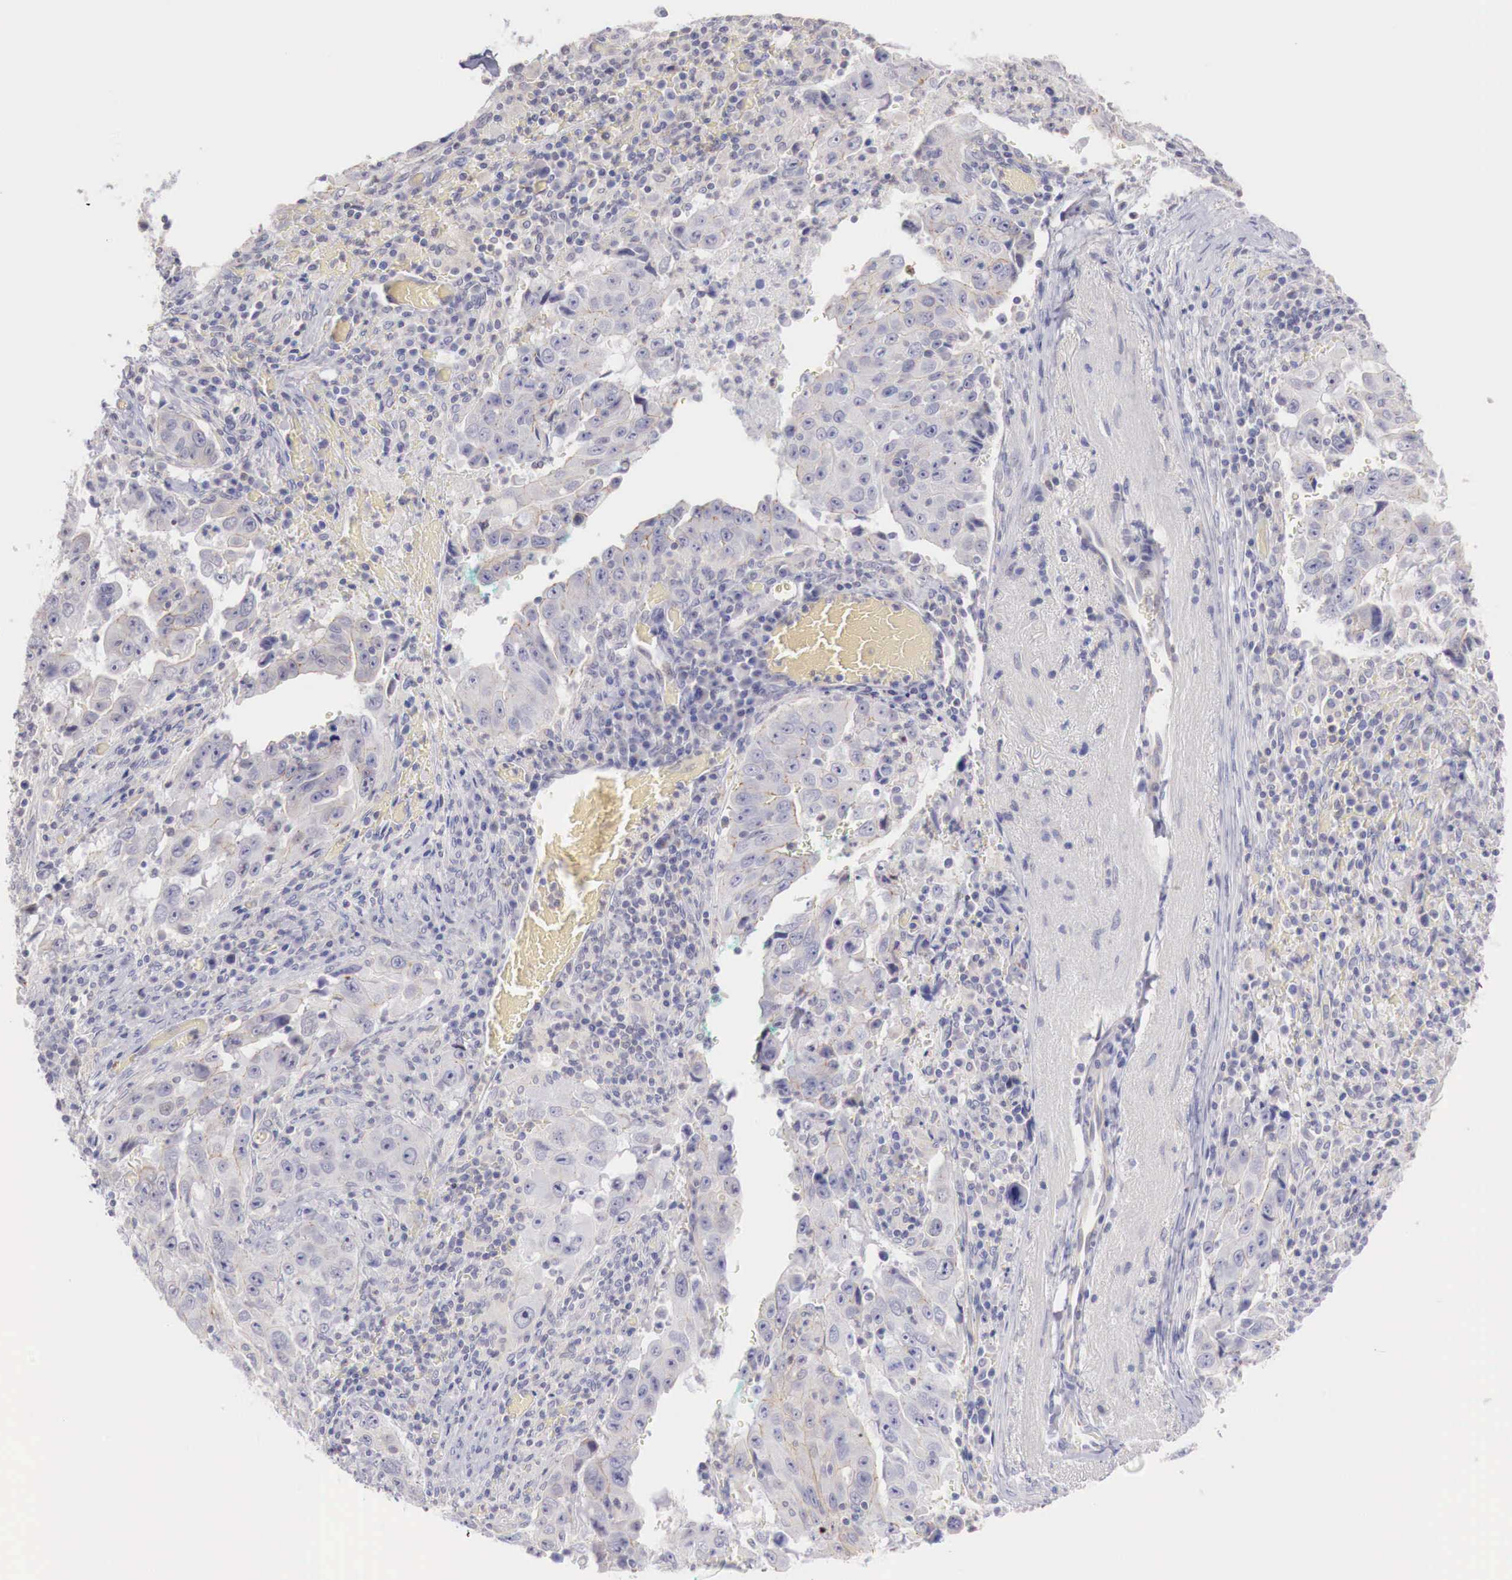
{"staining": {"intensity": "negative", "quantity": "none", "location": "none"}, "tissue": "lung cancer", "cell_type": "Tumor cells", "image_type": "cancer", "snomed": [{"axis": "morphology", "description": "Squamous cell carcinoma, NOS"}, {"axis": "topography", "description": "Lung"}], "caption": "Micrograph shows no significant protein staining in tumor cells of lung squamous cell carcinoma.", "gene": "TRIM13", "patient": {"sex": "male", "age": 64}}